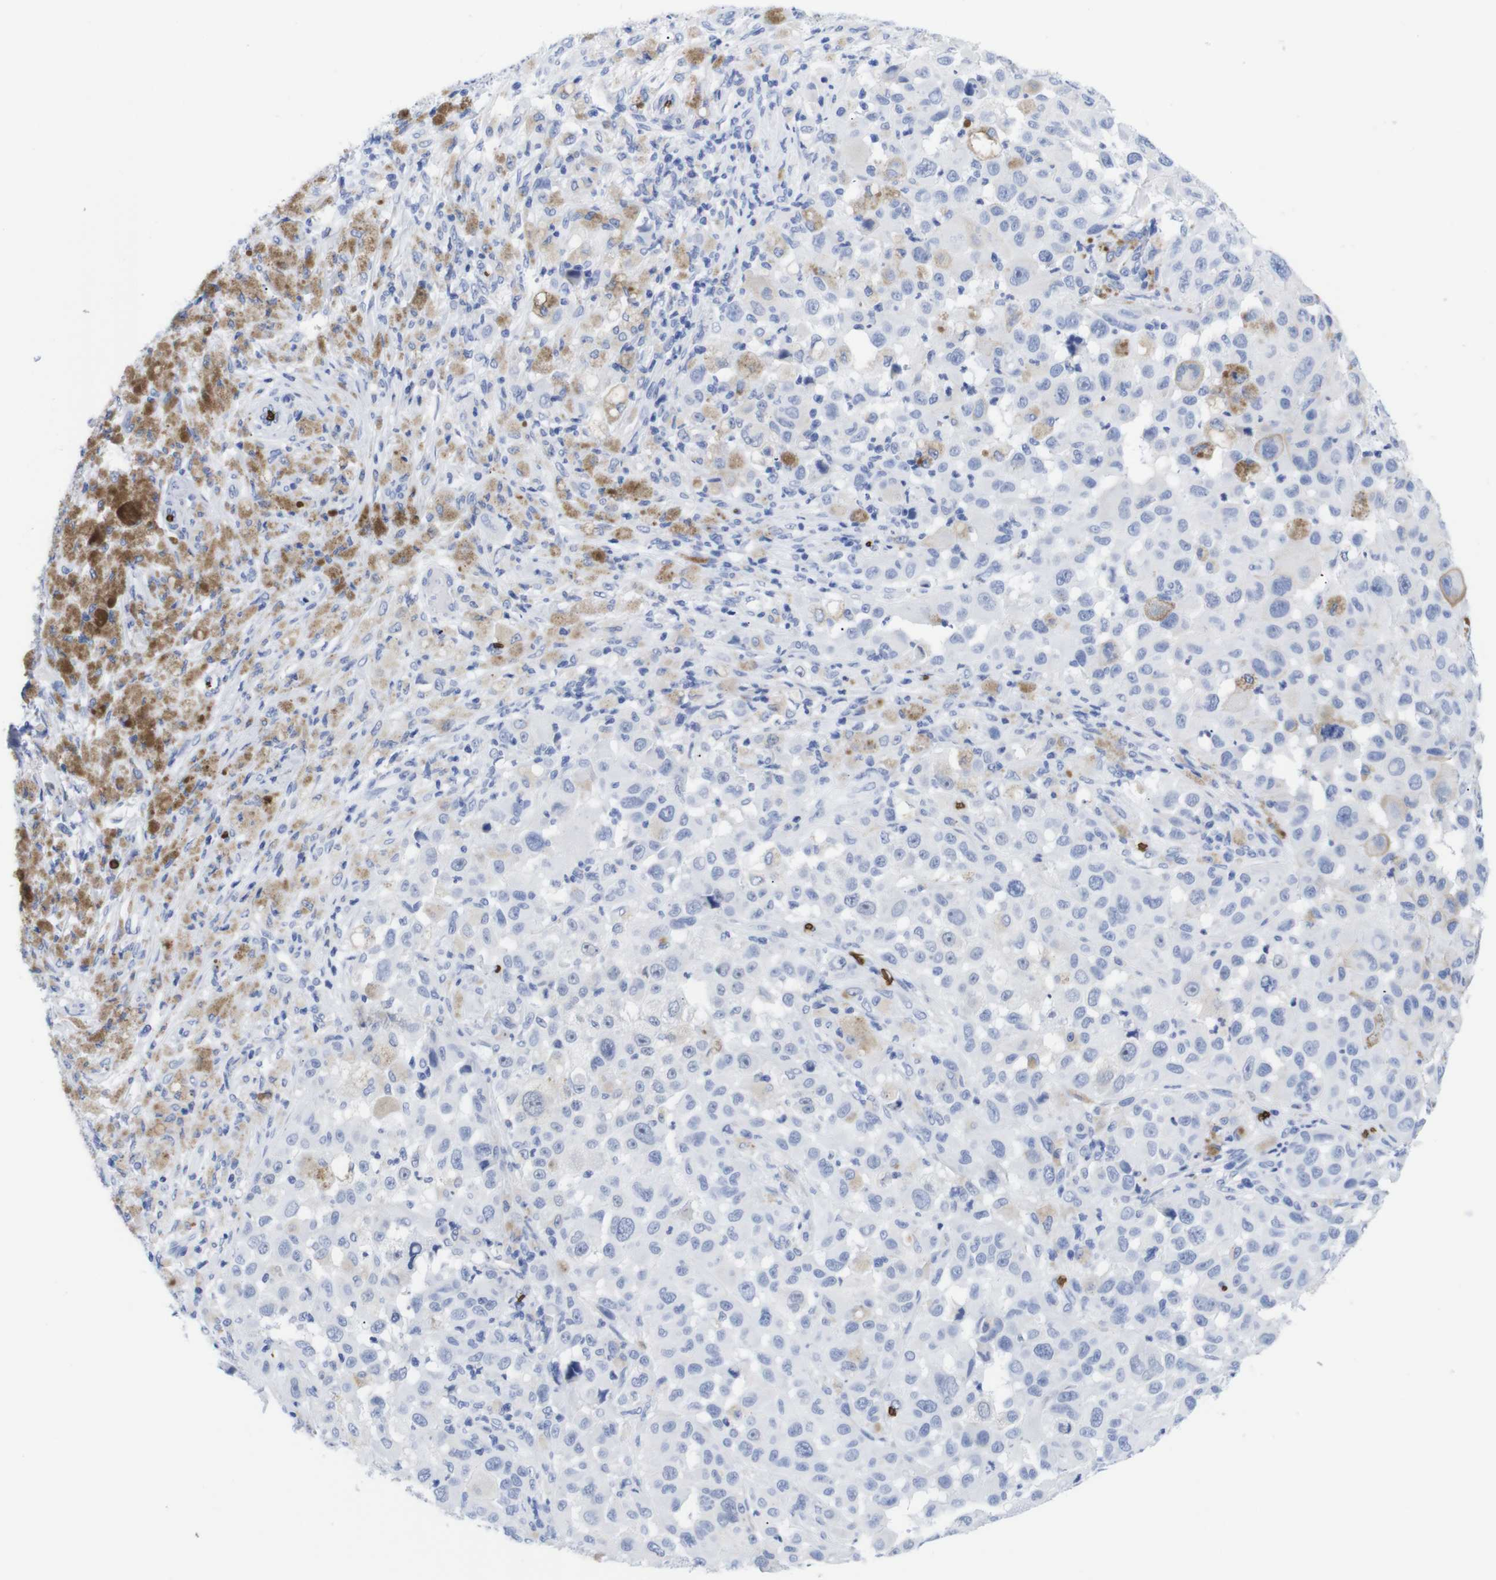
{"staining": {"intensity": "weak", "quantity": "<25%", "location": "cytoplasmic/membranous"}, "tissue": "melanoma", "cell_type": "Tumor cells", "image_type": "cancer", "snomed": [{"axis": "morphology", "description": "Malignant melanoma, NOS"}, {"axis": "topography", "description": "Skin"}], "caption": "Malignant melanoma was stained to show a protein in brown. There is no significant positivity in tumor cells.", "gene": "S1PR2", "patient": {"sex": "male", "age": 96}}